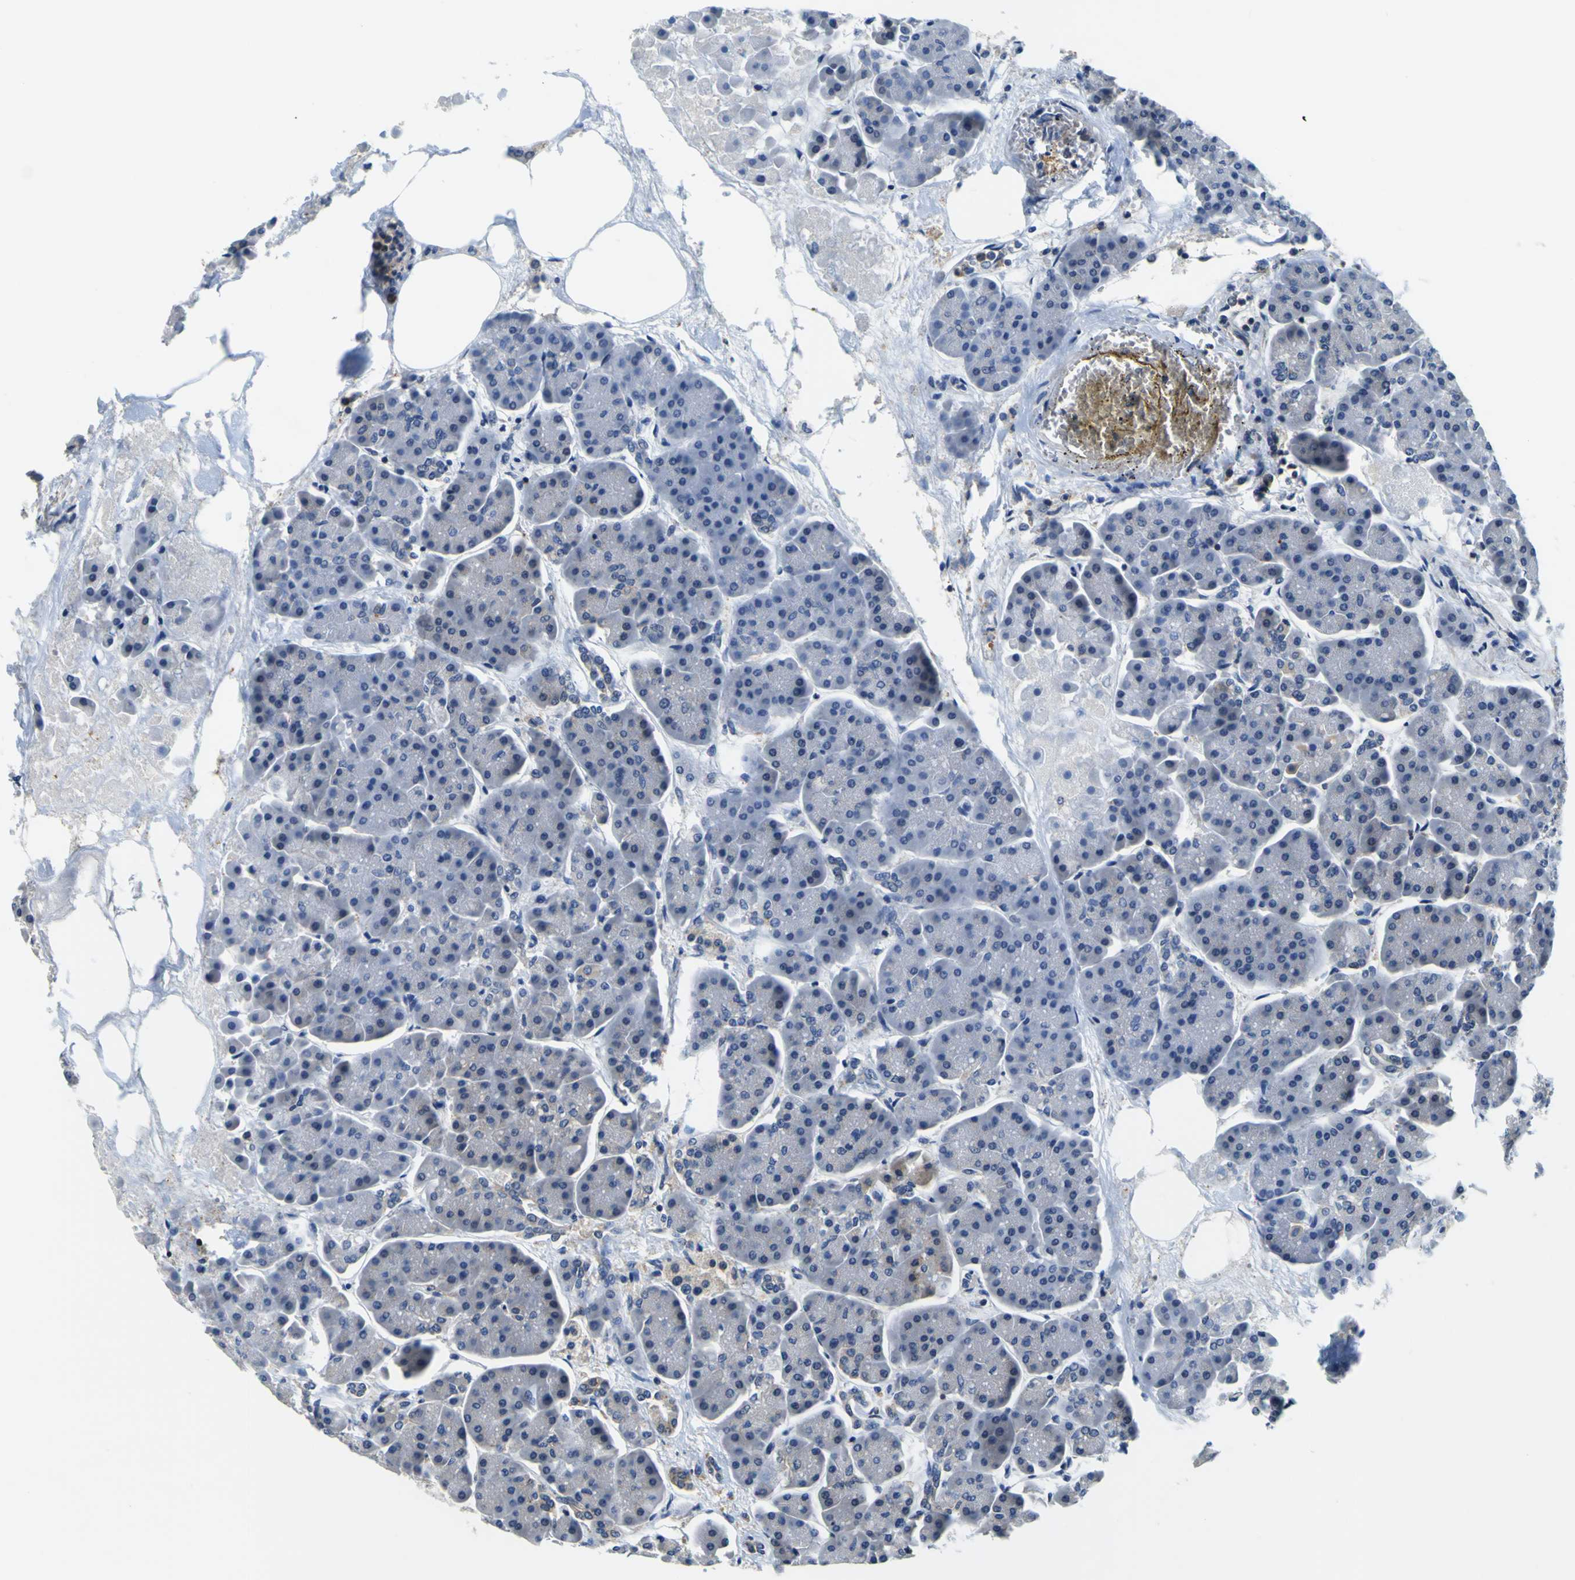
{"staining": {"intensity": "negative", "quantity": "none", "location": "none"}, "tissue": "pancreas", "cell_type": "Exocrine glandular cells", "image_type": "normal", "snomed": [{"axis": "morphology", "description": "Normal tissue, NOS"}, {"axis": "topography", "description": "Pancreas"}], "caption": "Image shows no significant protein expression in exocrine glandular cells of benign pancreas. Brightfield microscopy of IHC stained with DAB (3,3'-diaminobenzidine) (brown) and hematoxylin (blue), captured at high magnification.", "gene": "TNIK", "patient": {"sex": "female", "age": 70}}